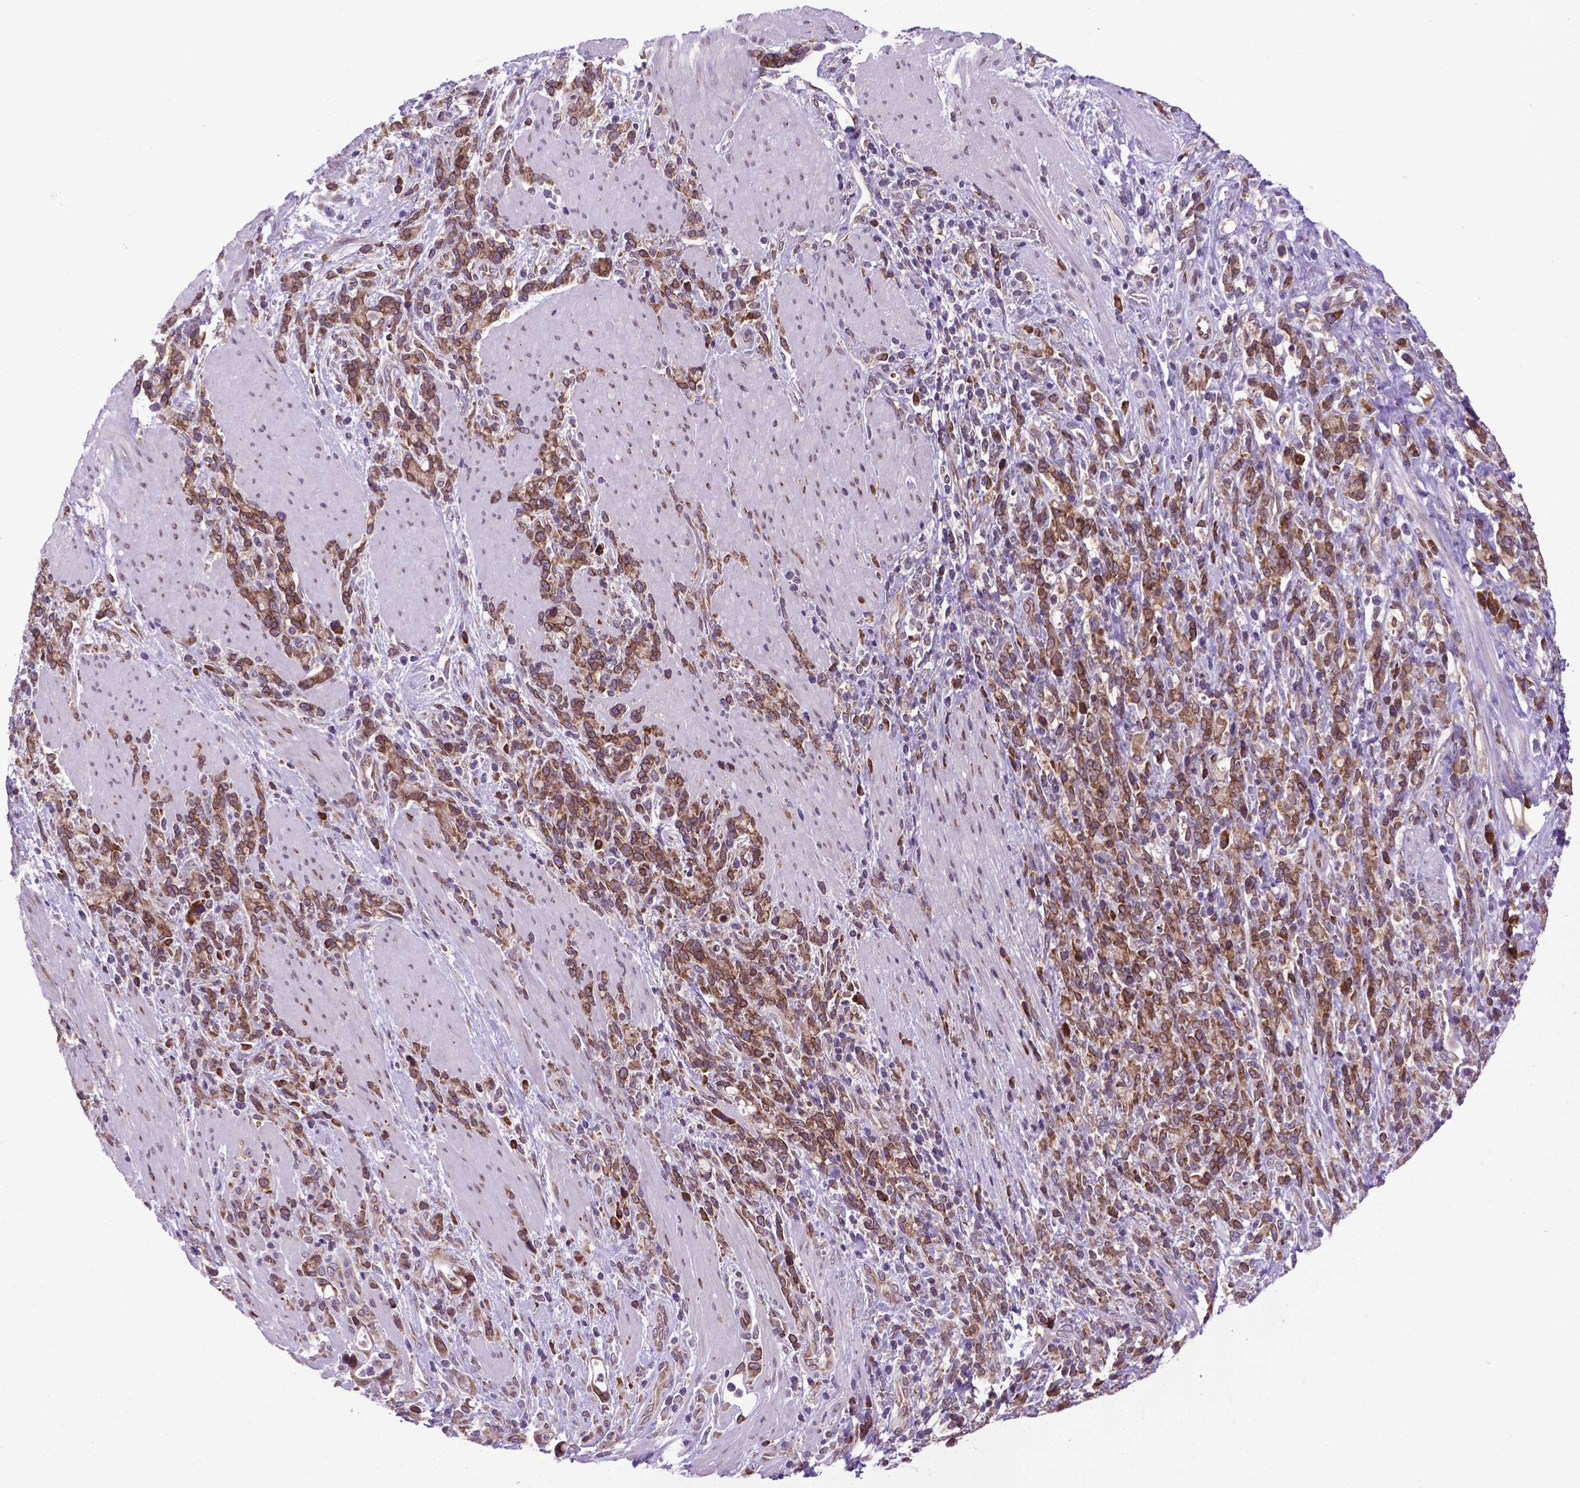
{"staining": {"intensity": "moderate", "quantity": ">75%", "location": "cytoplasmic/membranous"}, "tissue": "stomach cancer", "cell_type": "Tumor cells", "image_type": "cancer", "snomed": [{"axis": "morphology", "description": "Adenocarcinoma, NOS"}, {"axis": "topography", "description": "Stomach"}], "caption": "Immunohistochemical staining of stomach cancer (adenocarcinoma) shows moderate cytoplasmic/membranous protein staining in approximately >75% of tumor cells. The staining was performed using DAB (3,3'-diaminobenzidine) to visualize the protein expression in brown, while the nuclei were stained in blue with hematoxylin (Magnification: 20x).", "gene": "WDR83OS", "patient": {"sex": "female", "age": 57}}